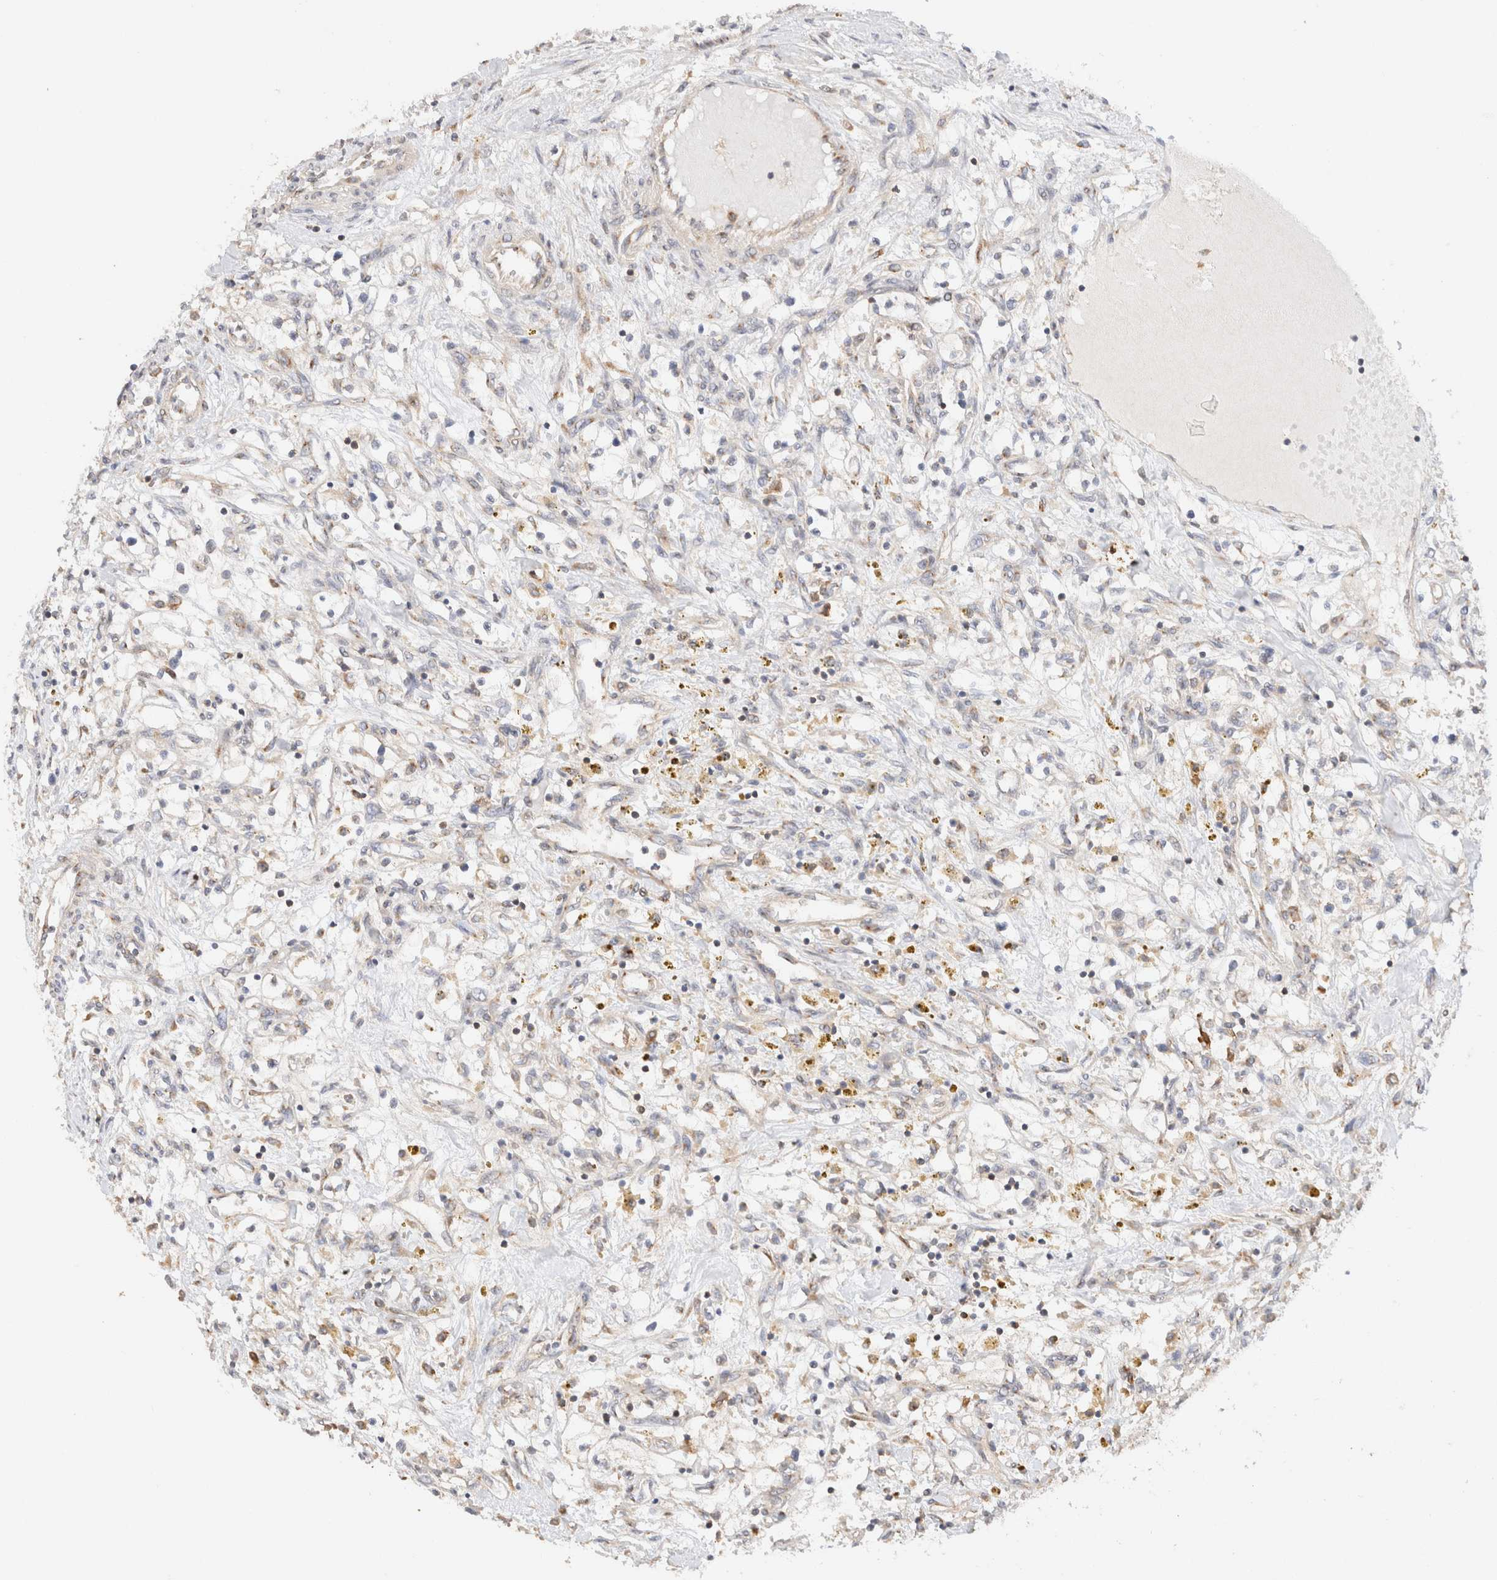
{"staining": {"intensity": "negative", "quantity": "none", "location": "none"}, "tissue": "renal cancer", "cell_type": "Tumor cells", "image_type": "cancer", "snomed": [{"axis": "morphology", "description": "Adenocarcinoma, NOS"}, {"axis": "topography", "description": "Kidney"}], "caption": "Tumor cells show no significant protein positivity in renal cancer. (Immunohistochemistry (ihc), brightfield microscopy, high magnification).", "gene": "RABEP1", "patient": {"sex": "male", "age": 68}}